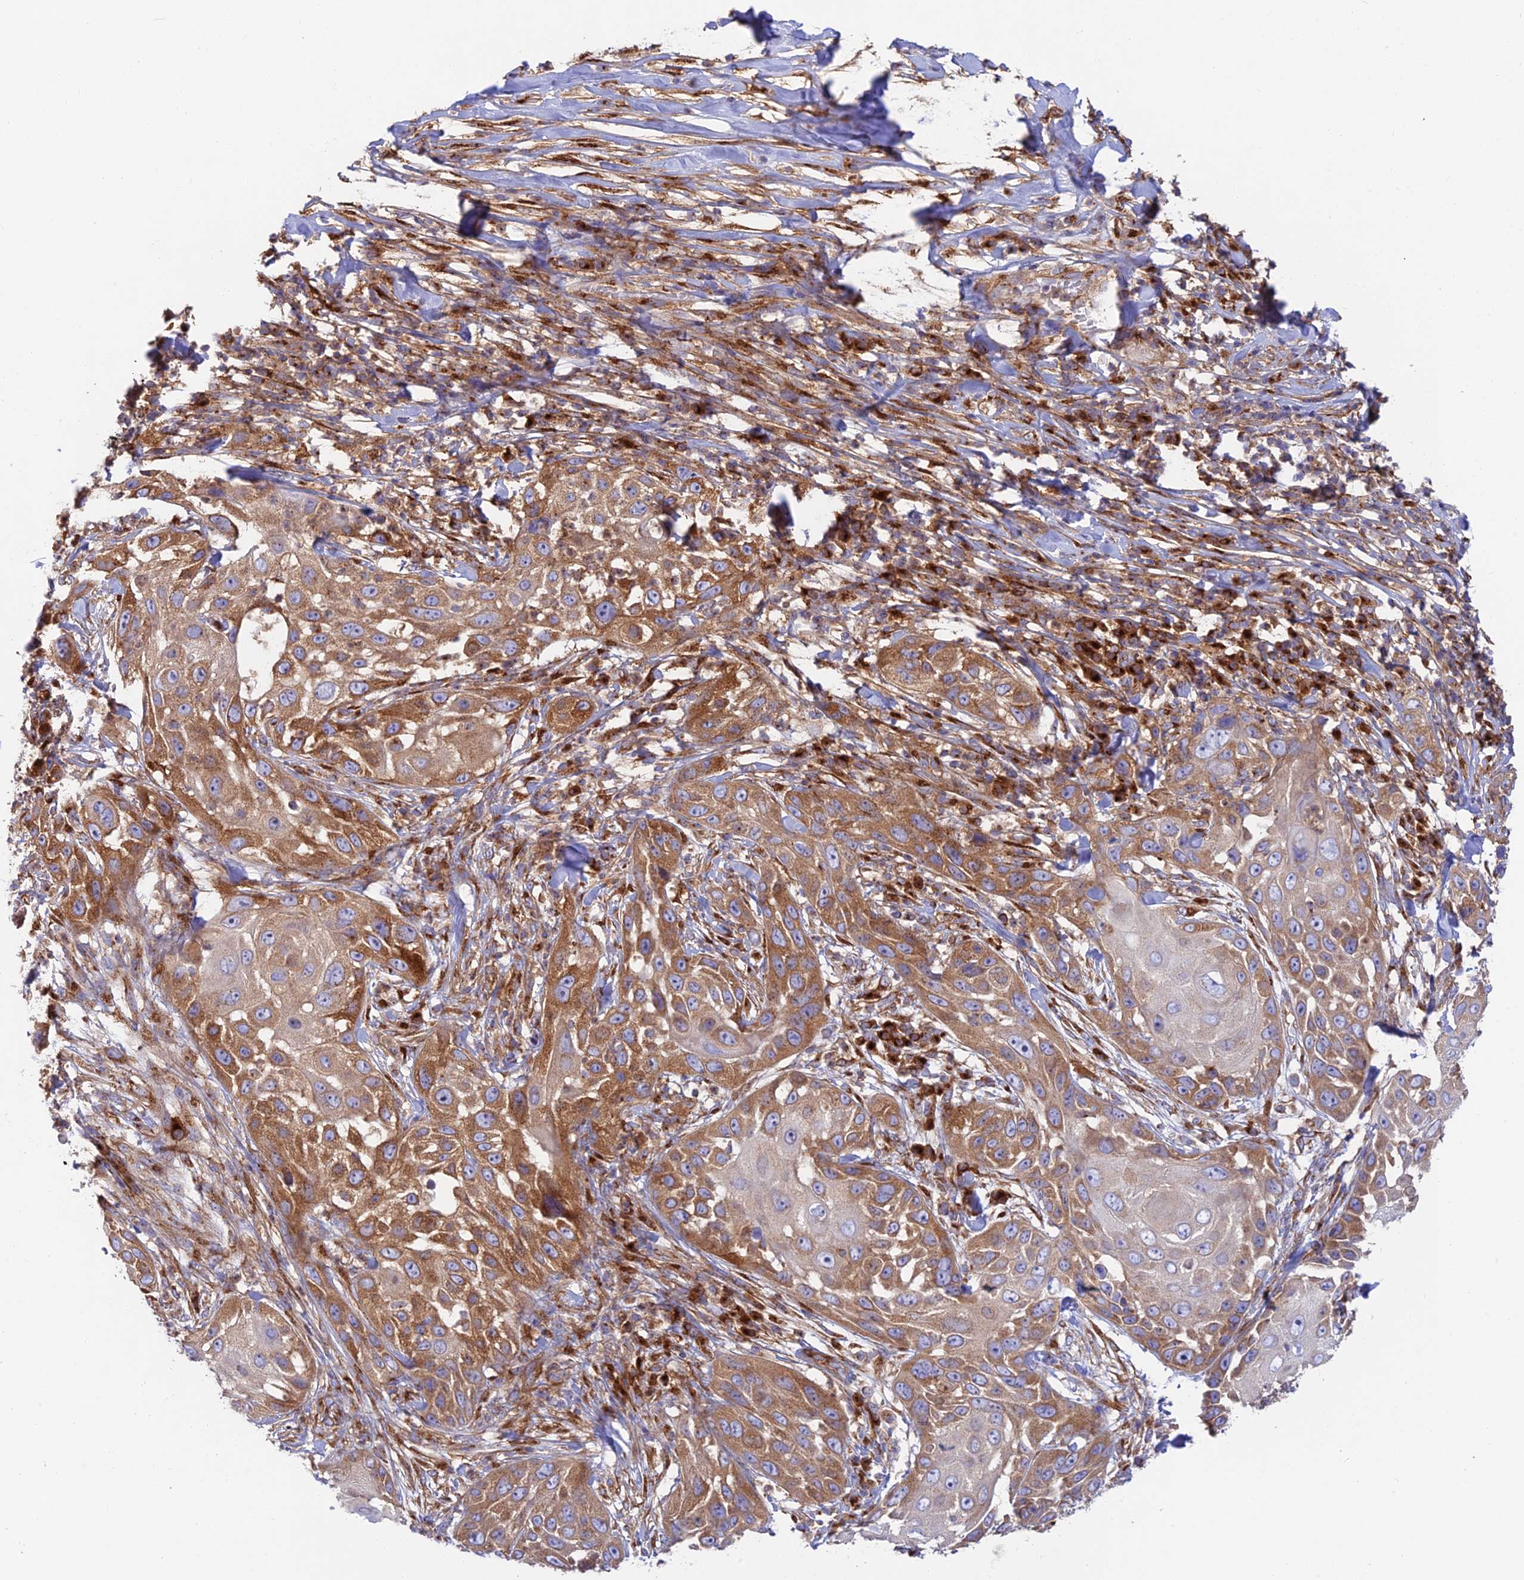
{"staining": {"intensity": "moderate", "quantity": ">75%", "location": "cytoplasmic/membranous"}, "tissue": "skin cancer", "cell_type": "Tumor cells", "image_type": "cancer", "snomed": [{"axis": "morphology", "description": "Squamous cell carcinoma, NOS"}, {"axis": "topography", "description": "Skin"}], "caption": "Approximately >75% of tumor cells in human squamous cell carcinoma (skin) display moderate cytoplasmic/membranous protein expression as visualized by brown immunohistochemical staining.", "gene": "GOLGA3", "patient": {"sex": "female", "age": 44}}